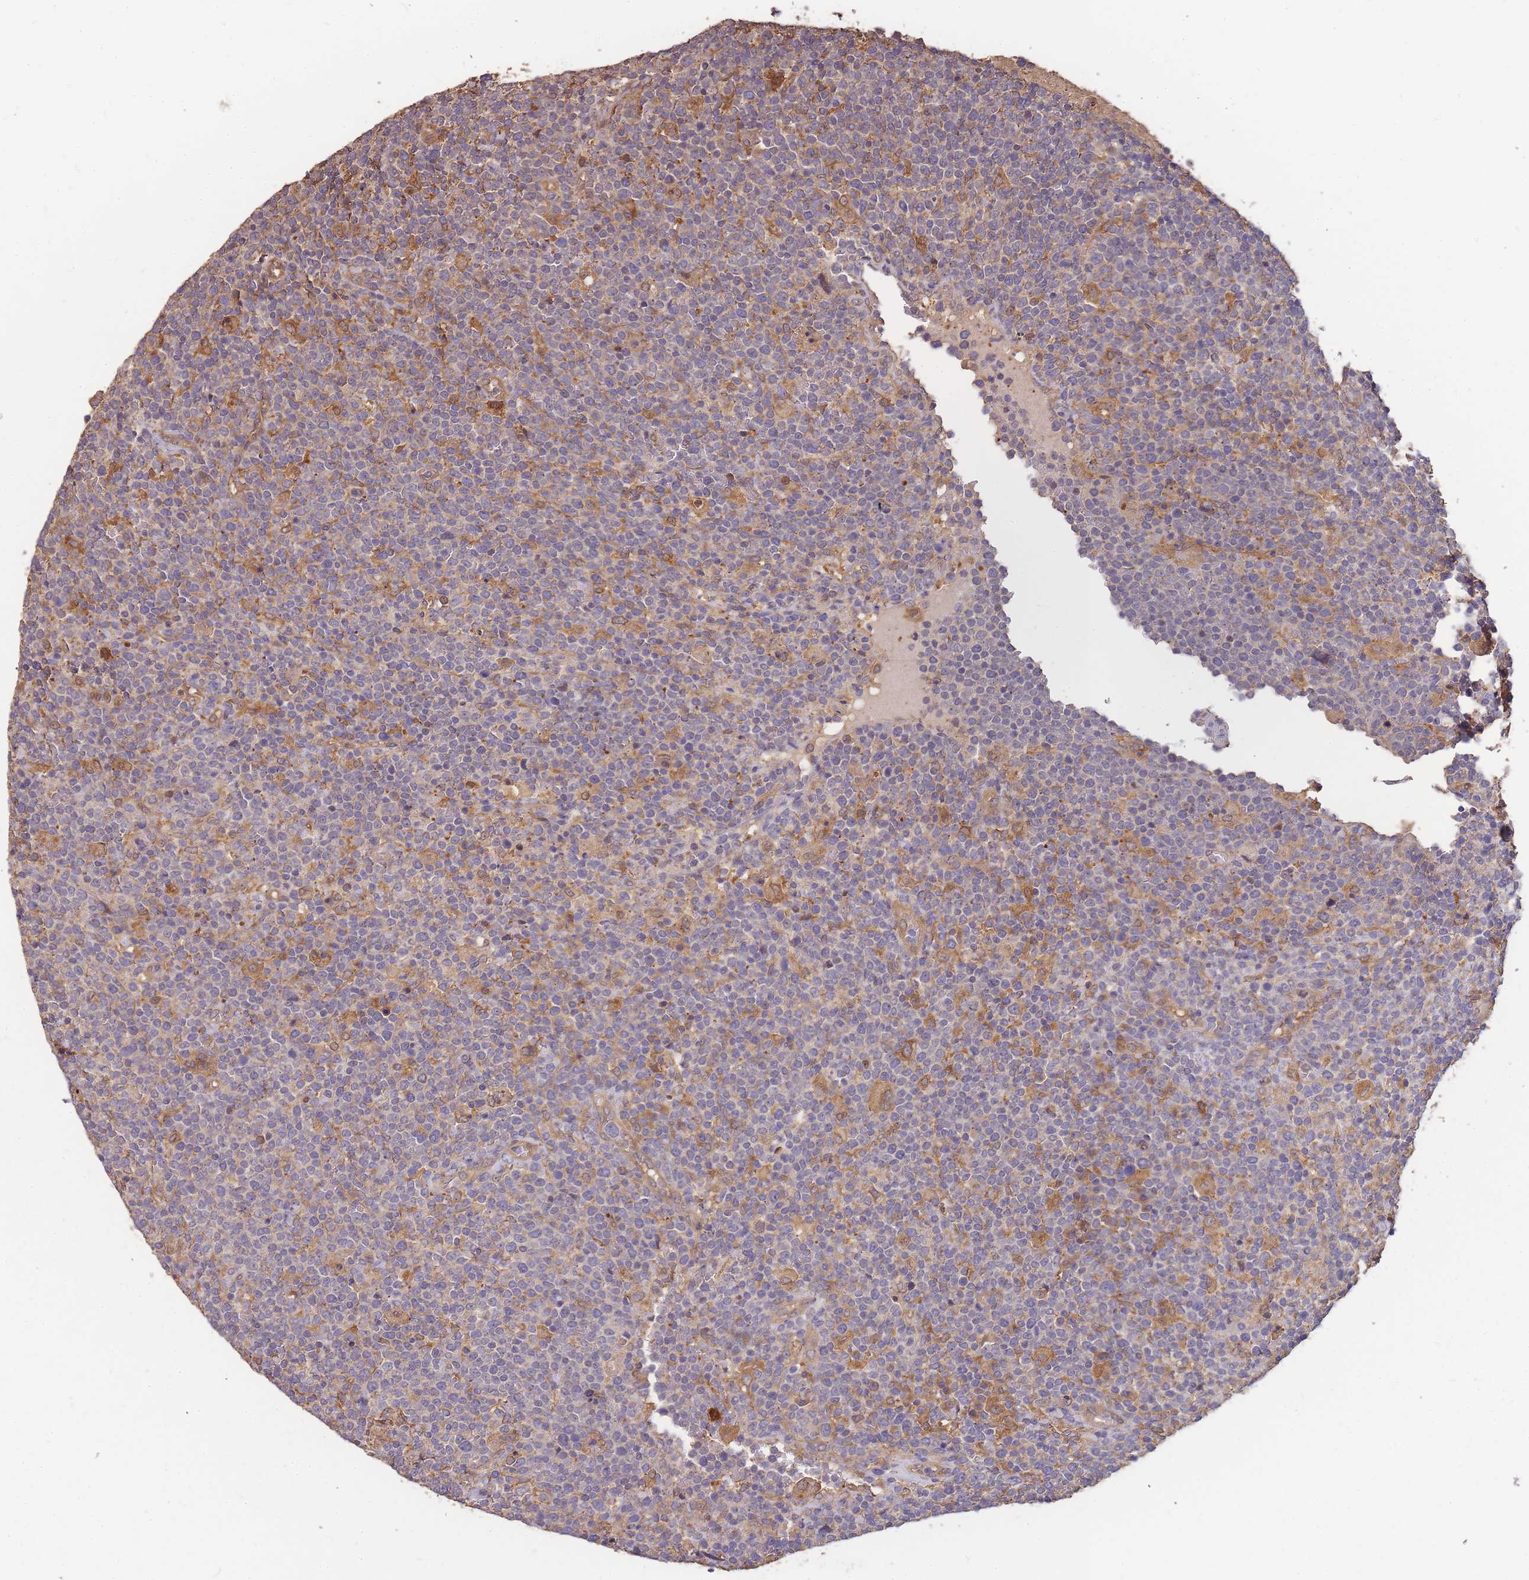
{"staining": {"intensity": "moderate", "quantity": "<25%", "location": "cytoplasmic/membranous"}, "tissue": "lymphoma", "cell_type": "Tumor cells", "image_type": "cancer", "snomed": [{"axis": "morphology", "description": "Malignant lymphoma, non-Hodgkin's type, High grade"}, {"axis": "topography", "description": "Lymph node"}], "caption": "Lymphoma was stained to show a protein in brown. There is low levels of moderate cytoplasmic/membranous positivity in approximately <25% of tumor cells.", "gene": "CDKN2AIPNL", "patient": {"sex": "male", "age": 61}}